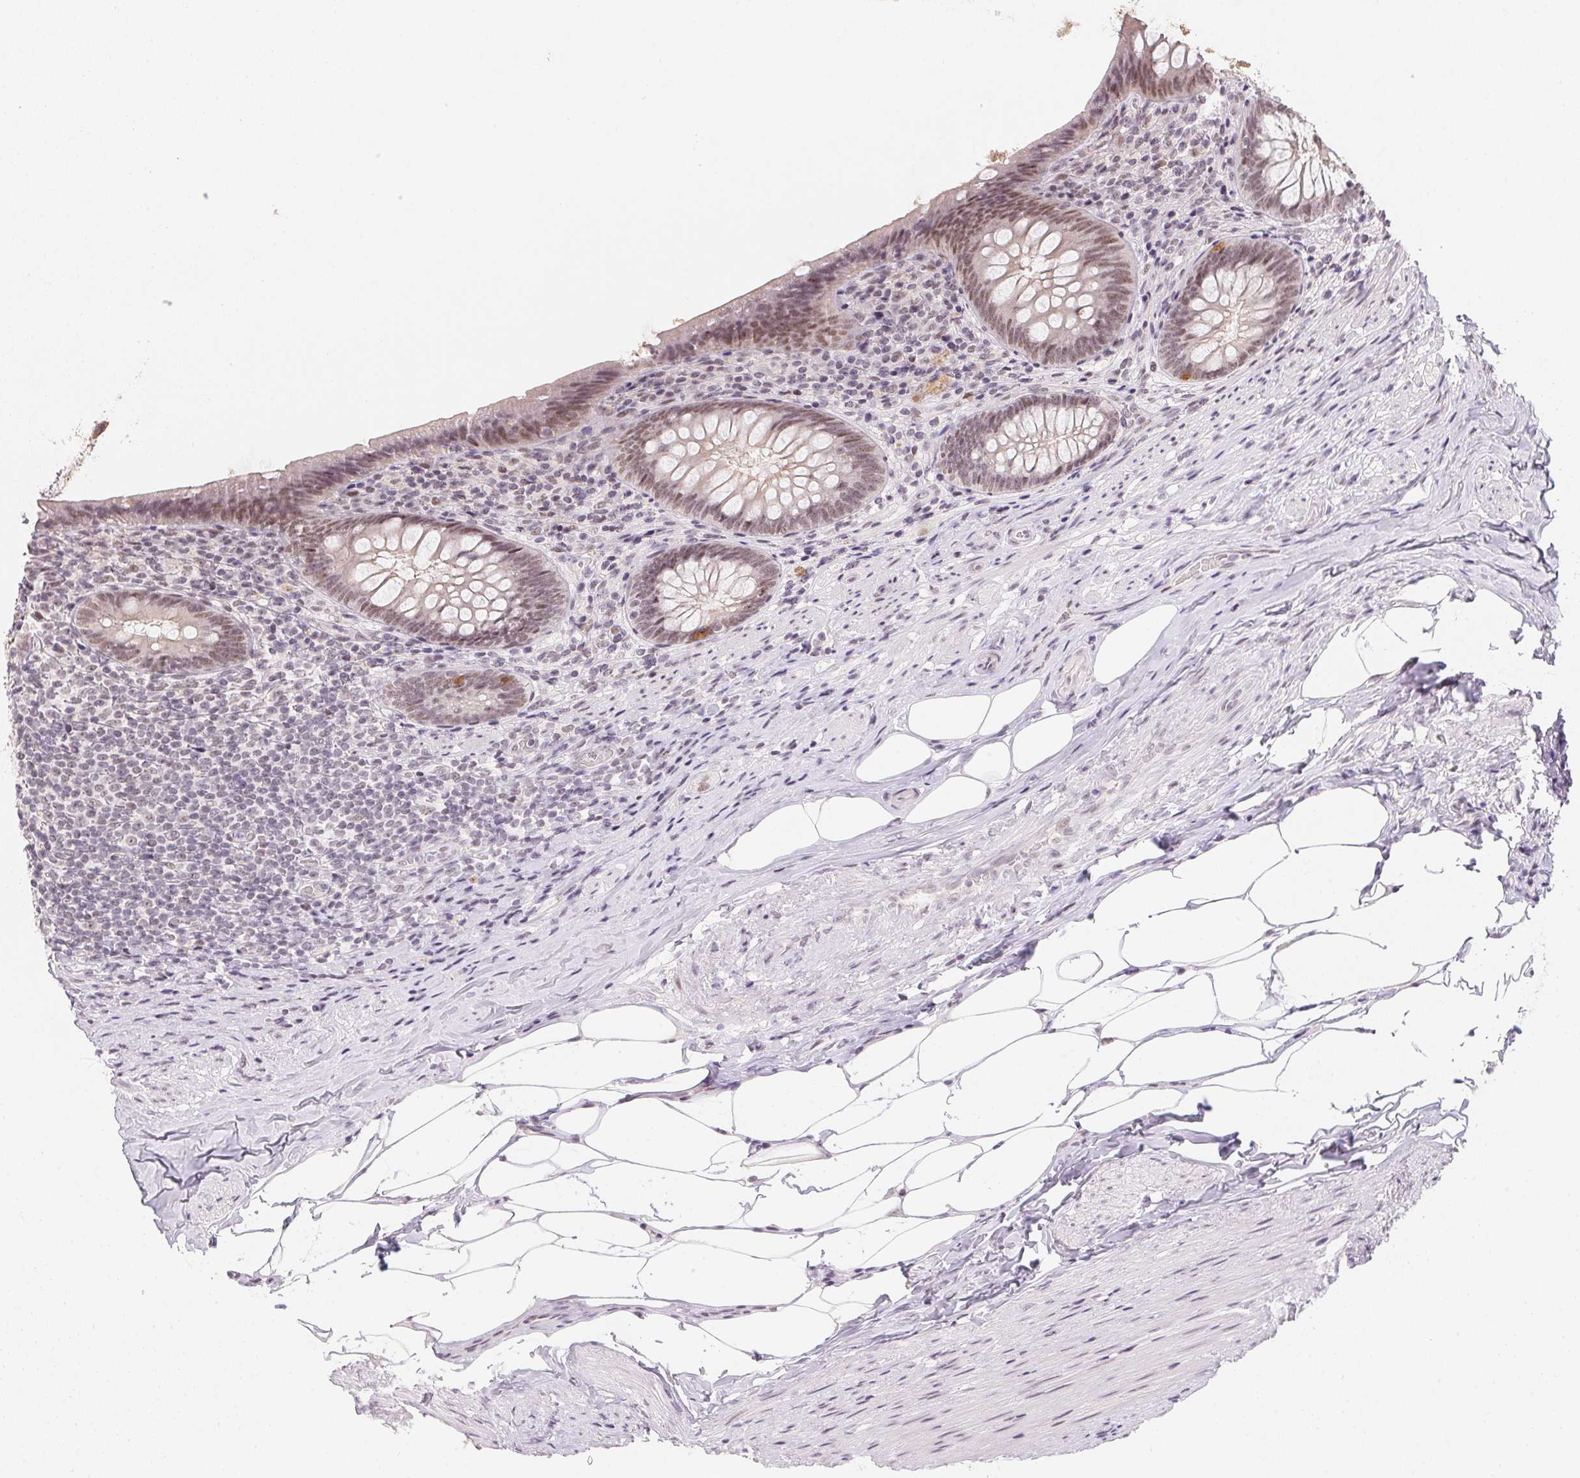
{"staining": {"intensity": "weak", "quantity": "25%-75%", "location": "nuclear"}, "tissue": "appendix", "cell_type": "Glandular cells", "image_type": "normal", "snomed": [{"axis": "morphology", "description": "Normal tissue, NOS"}, {"axis": "topography", "description": "Appendix"}], "caption": "Immunohistochemistry (IHC) image of benign human appendix stained for a protein (brown), which shows low levels of weak nuclear expression in about 25%-75% of glandular cells.", "gene": "KDM4D", "patient": {"sex": "male", "age": 47}}